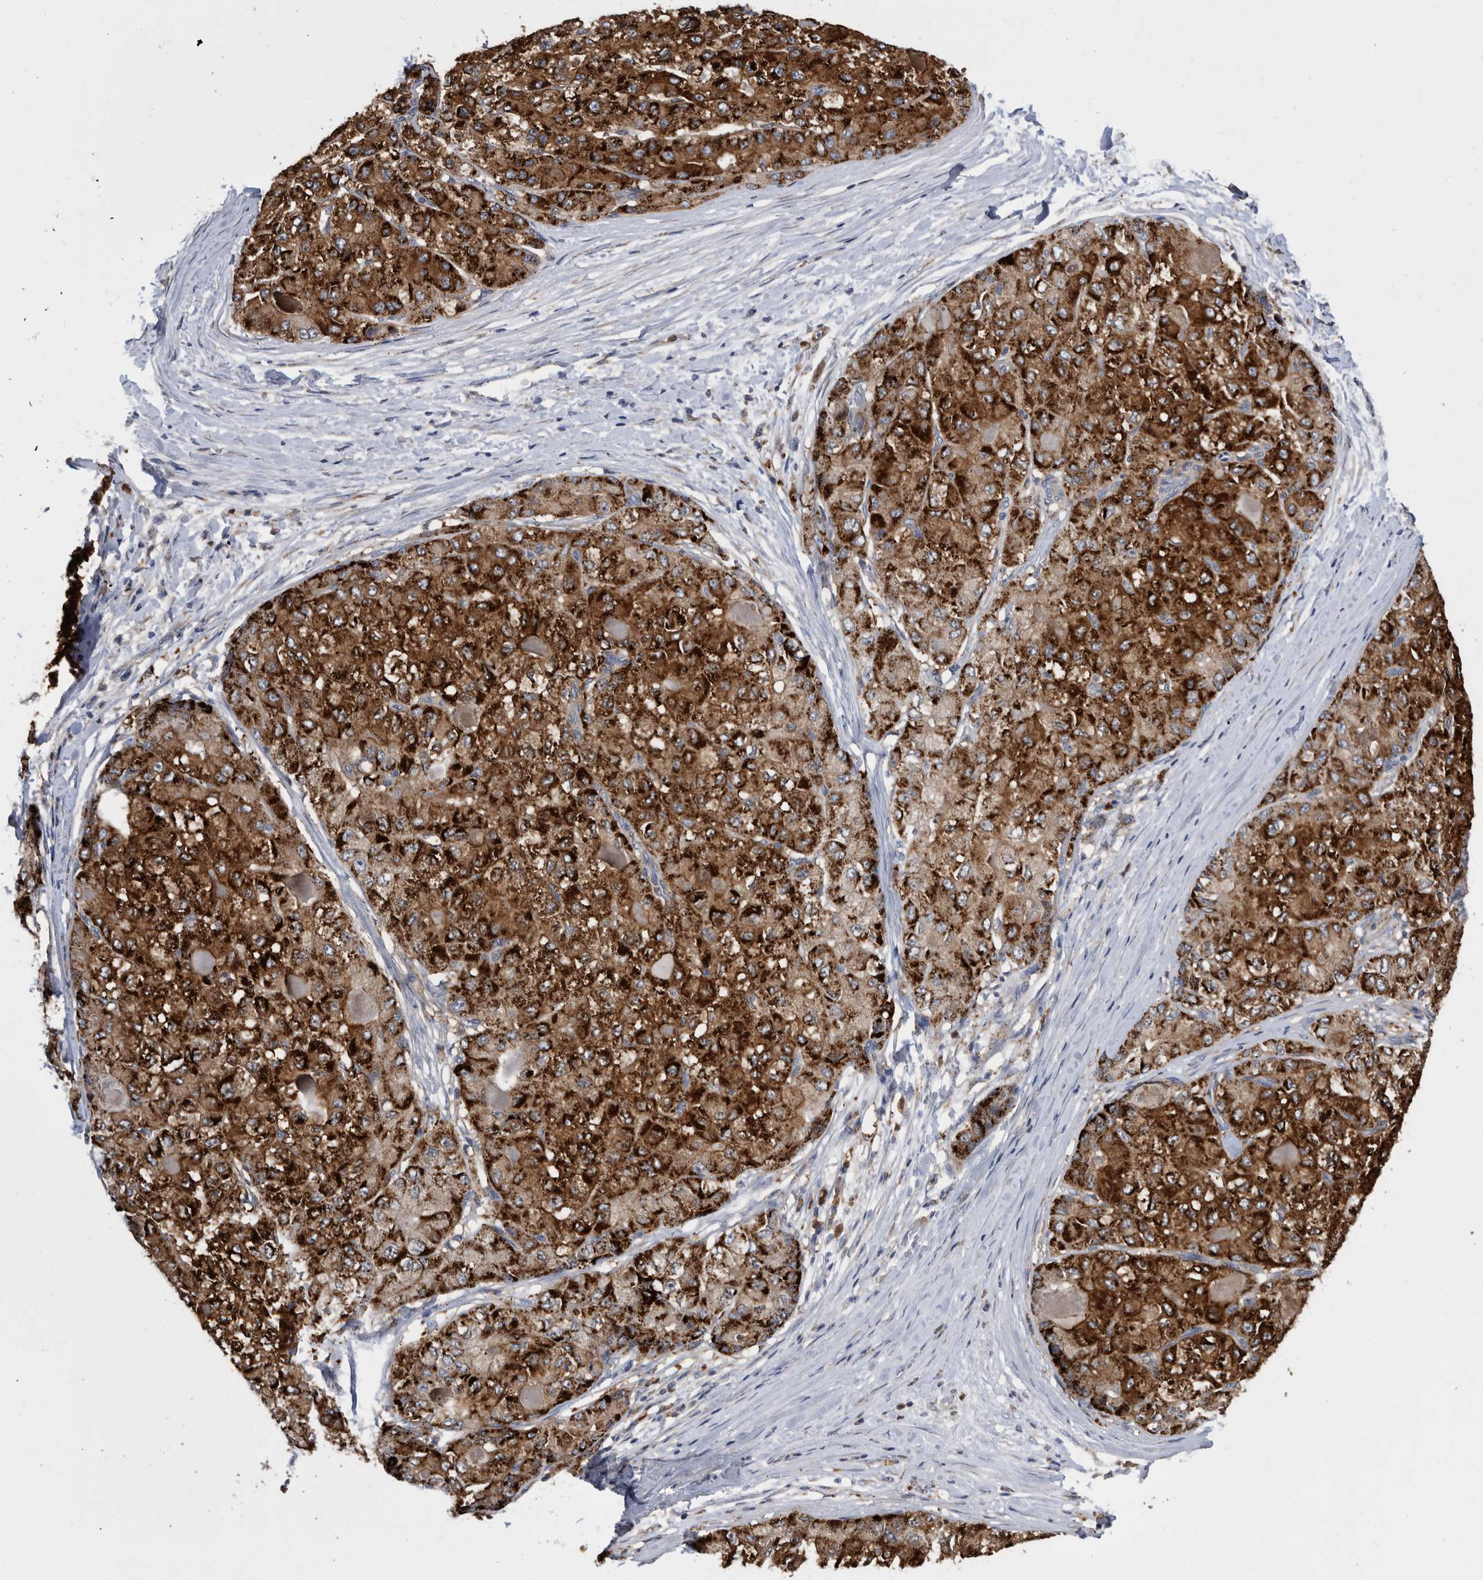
{"staining": {"intensity": "strong", "quantity": ">75%", "location": "cytoplasmic/membranous"}, "tissue": "liver cancer", "cell_type": "Tumor cells", "image_type": "cancer", "snomed": [{"axis": "morphology", "description": "Carcinoma, Hepatocellular, NOS"}, {"axis": "topography", "description": "Liver"}], "caption": "Tumor cells show high levels of strong cytoplasmic/membranous staining in approximately >75% of cells in human liver cancer.", "gene": "CRISPLD2", "patient": {"sex": "male", "age": 80}}